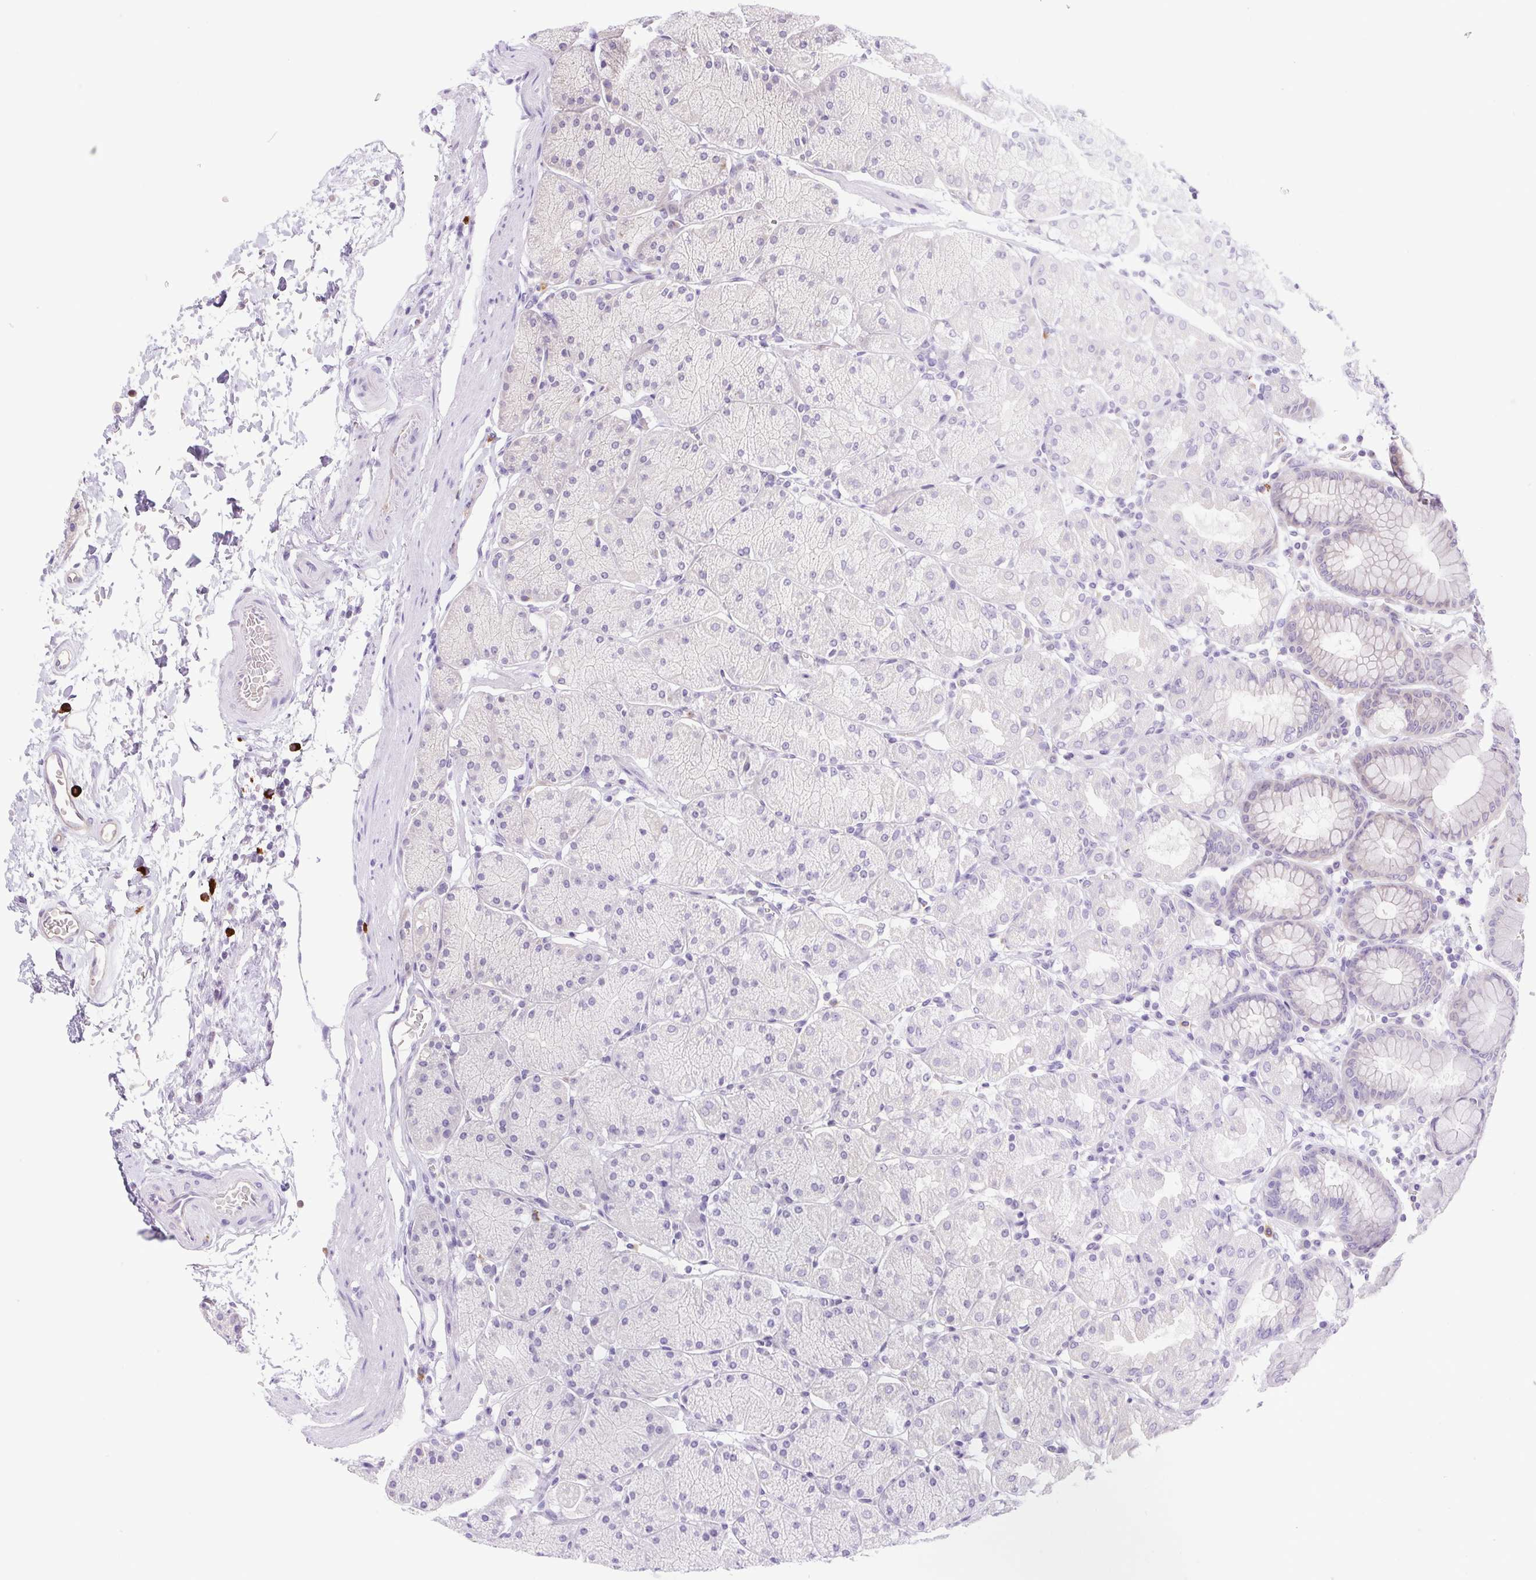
{"staining": {"intensity": "moderate", "quantity": "<25%", "location": "cytoplasmic/membranous"}, "tissue": "stomach", "cell_type": "Glandular cells", "image_type": "normal", "snomed": [{"axis": "morphology", "description": "Normal tissue, NOS"}, {"axis": "topography", "description": "Stomach, upper"}, {"axis": "topography", "description": "Stomach"}], "caption": "About <25% of glandular cells in normal human stomach display moderate cytoplasmic/membranous protein staining as visualized by brown immunohistochemical staining.", "gene": "FAM177B", "patient": {"sex": "male", "age": 76}}